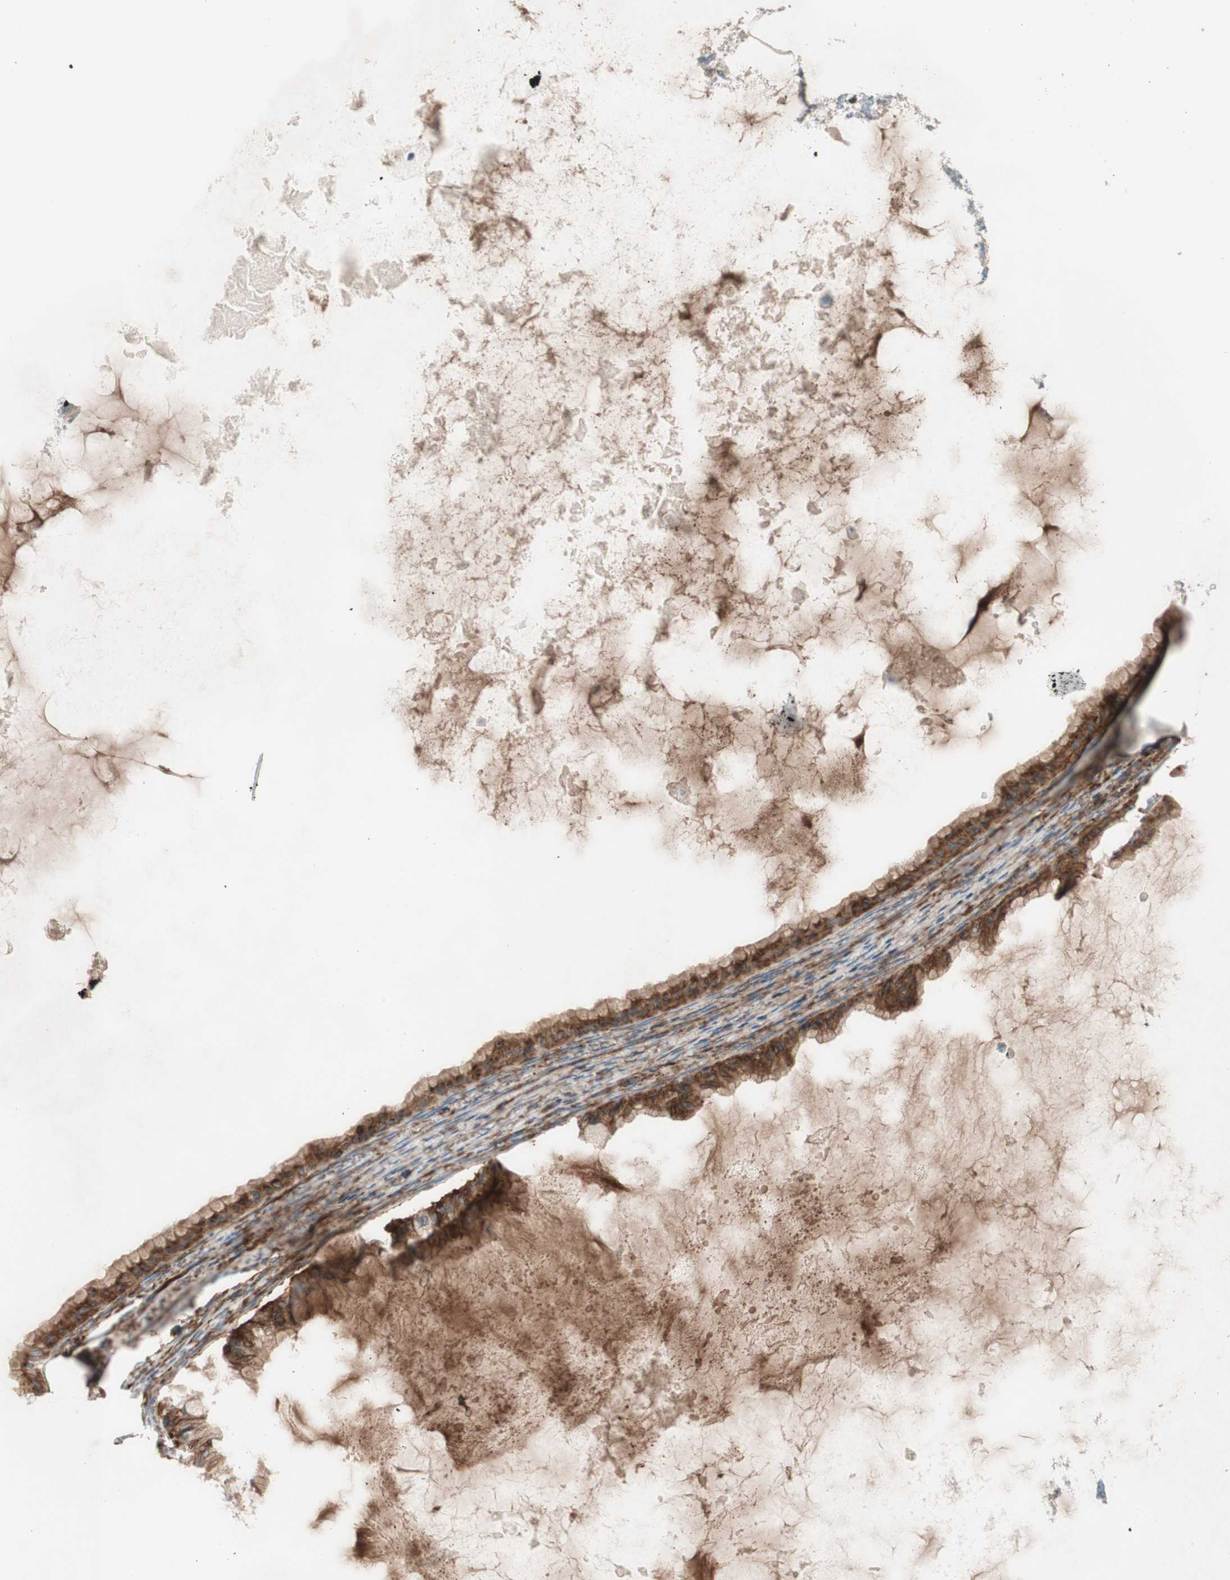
{"staining": {"intensity": "moderate", "quantity": ">75%", "location": "cytoplasmic/membranous"}, "tissue": "ovarian cancer", "cell_type": "Tumor cells", "image_type": "cancer", "snomed": [{"axis": "morphology", "description": "Cystadenocarcinoma, mucinous, NOS"}, {"axis": "topography", "description": "Ovary"}], "caption": "Immunohistochemical staining of human ovarian mucinous cystadenocarcinoma exhibits medium levels of moderate cytoplasmic/membranous protein positivity in about >75% of tumor cells.", "gene": "CCN4", "patient": {"sex": "female", "age": 61}}